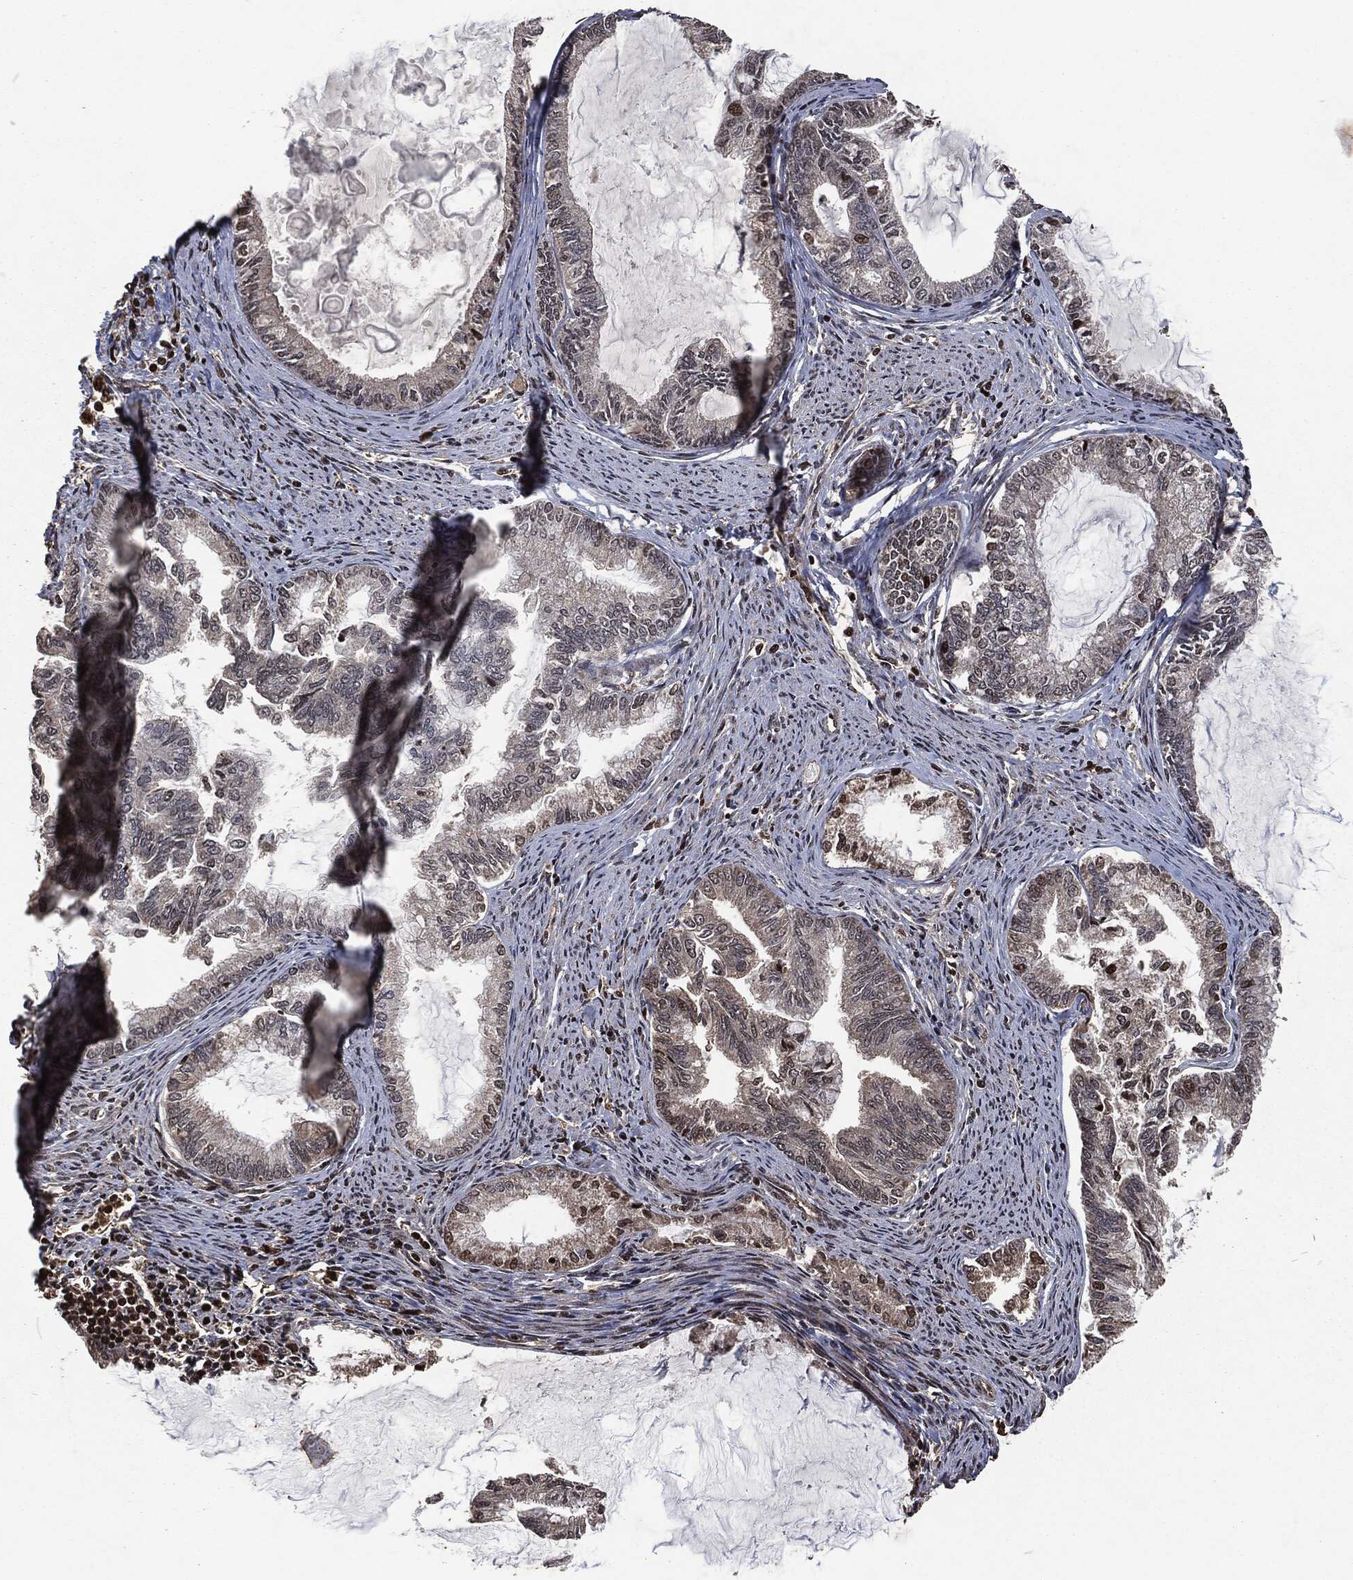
{"staining": {"intensity": "strong", "quantity": "<25%", "location": "nuclear"}, "tissue": "endometrial cancer", "cell_type": "Tumor cells", "image_type": "cancer", "snomed": [{"axis": "morphology", "description": "Adenocarcinoma, NOS"}, {"axis": "topography", "description": "Endometrium"}], "caption": "About <25% of tumor cells in human adenocarcinoma (endometrial) exhibit strong nuclear protein positivity as visualized by brown immunohistochemical staining.", "gene": "SNAI1", "patient": {"sex": "female", "age": 86}}